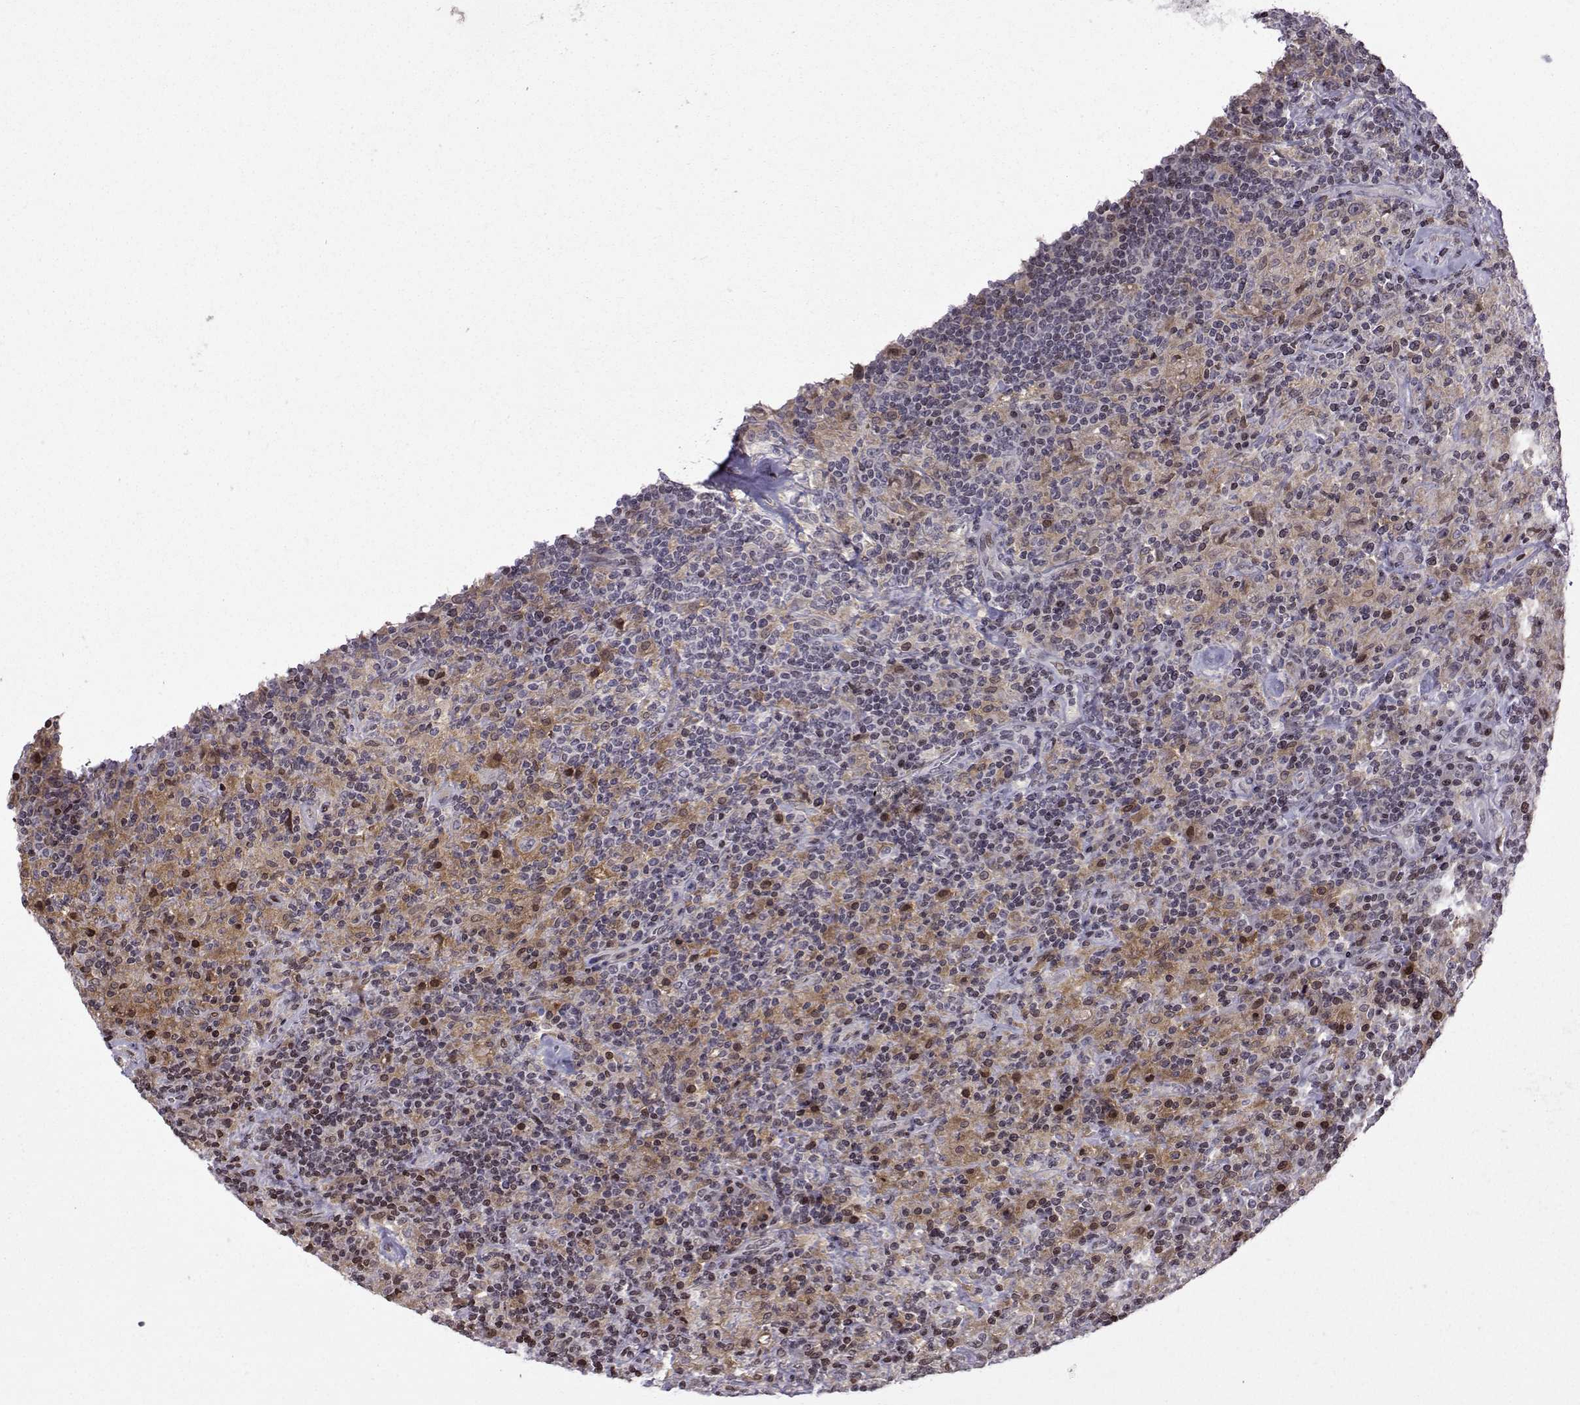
{"staining": {"intensity": "negative", "quantity": "none", "location": "none"}, "tissue": "lymphoma", "cell_type": "Tumor cells", "image_type": "cancer", "snomed": [{"axis": "morphology", "description": "Hodgkin's disease, NOS"}, {"axis": "topography", "description": "Lymph node"}], "caption": "This is a histopathology image of IHC staining of Hodgkin's disease, which shows no staining in tumor cells. The staining is performed using DAB (3,3'-diaminobenzidine) brown chromogen with nuclei counter-stained in using hematoxylin.", "gene": "ZNF19", "patient": {"sex": "male", "age": 70}}